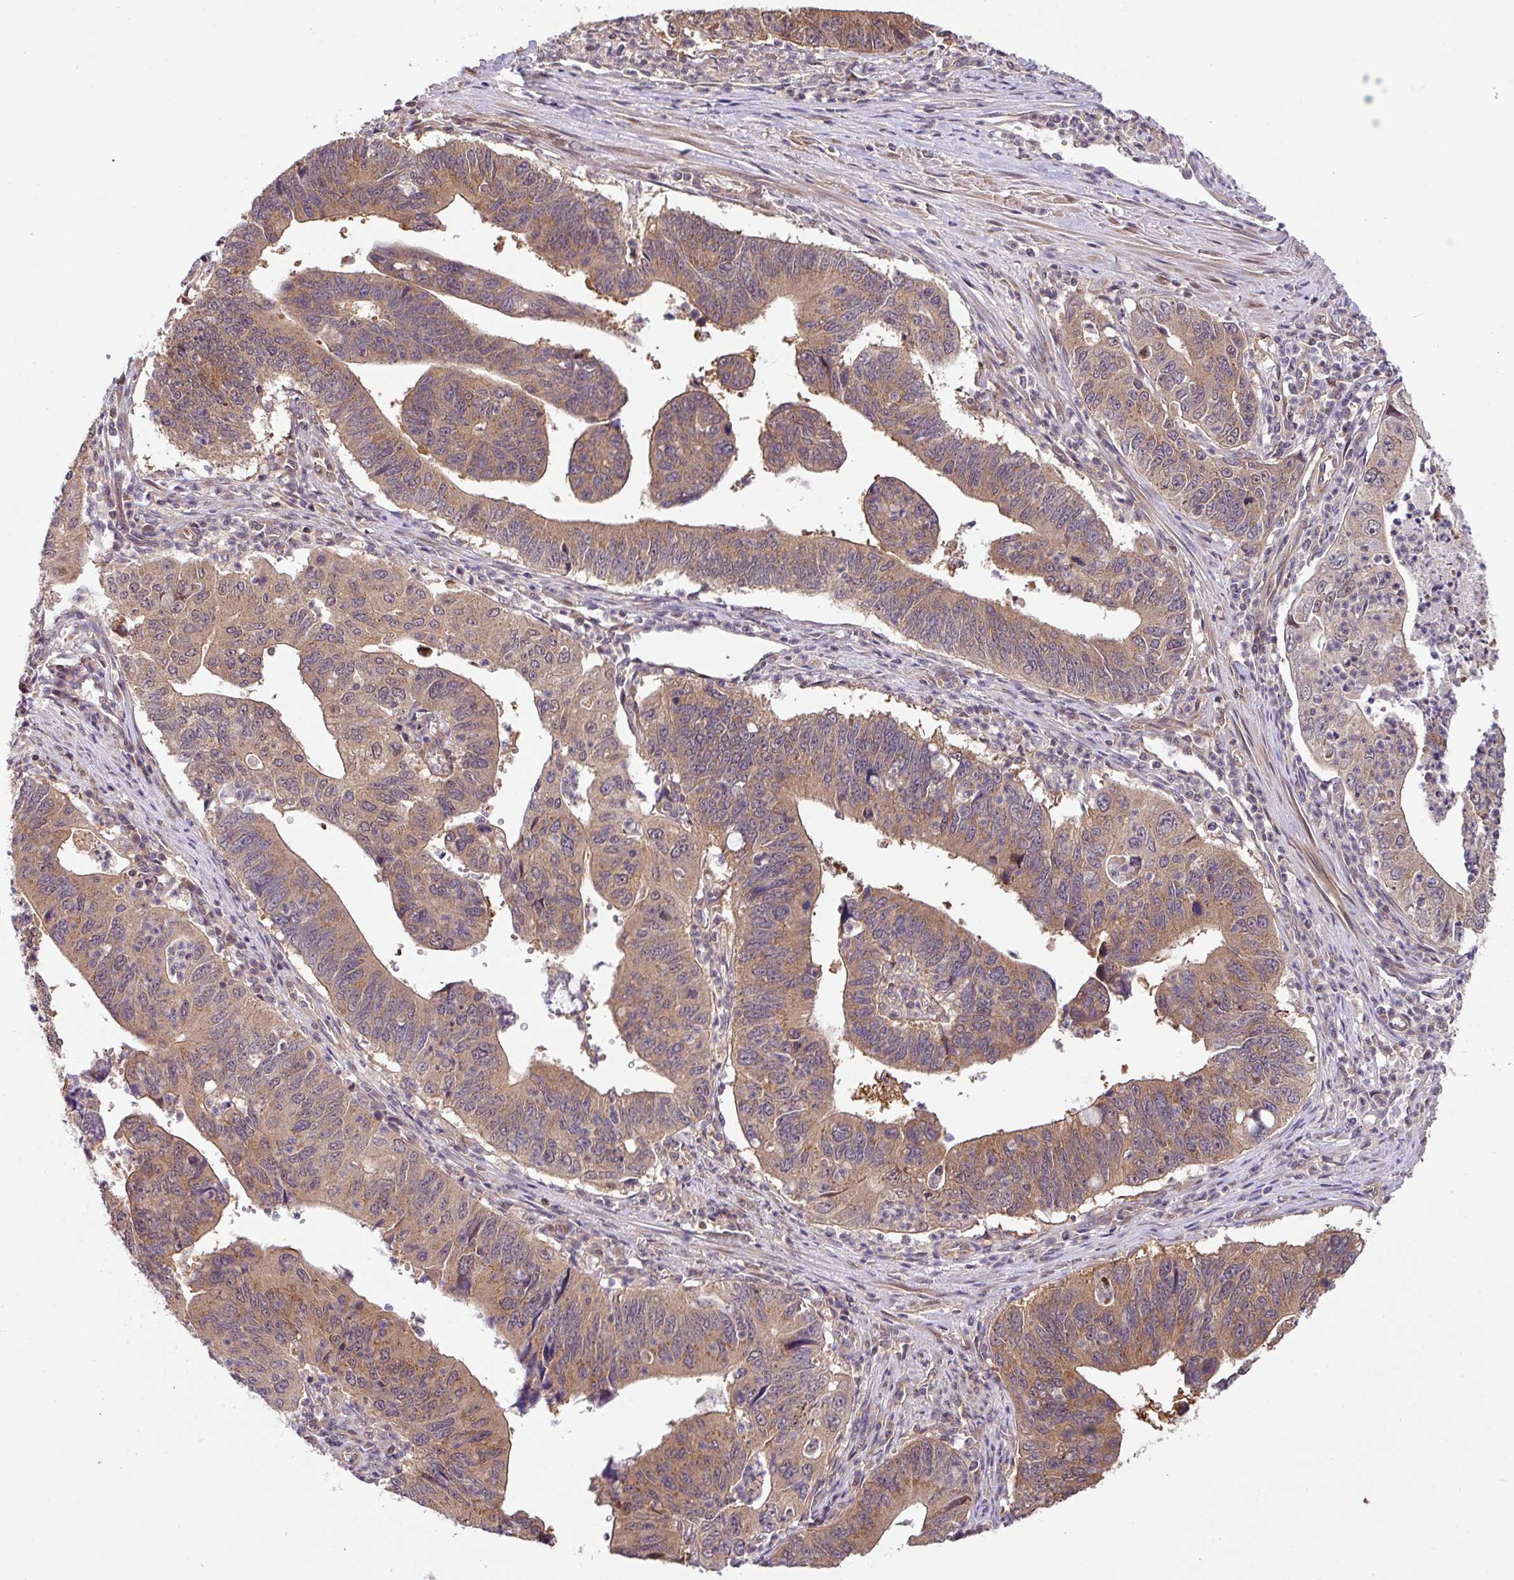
{"staining": {"intensity": "moderate", "quantity": ">75%", "location": "cytoplasmic/membranous"}, "tissue": "stomach cancer", "cell_type": "Tumor cells", "image_type": "cancer", "snomed": [{"axis": "morphology", "description": "Adenocarcinoma, NOS"}, {"axis": "topography", "description": "Stomach"}], "caption": "Immunohistochemistry (IHC) micrograph of neoplastic tissue: stomach adenocarcinoma stained using IHC demonstrates medium levels of moderate protein expression localized specifically in the cytoplasmic/membranous of tumor cells, appearing as a cytoplasmic/membranous brown color.", "gene": "SHB", "patient": {"sex": "male", "age": 59}}